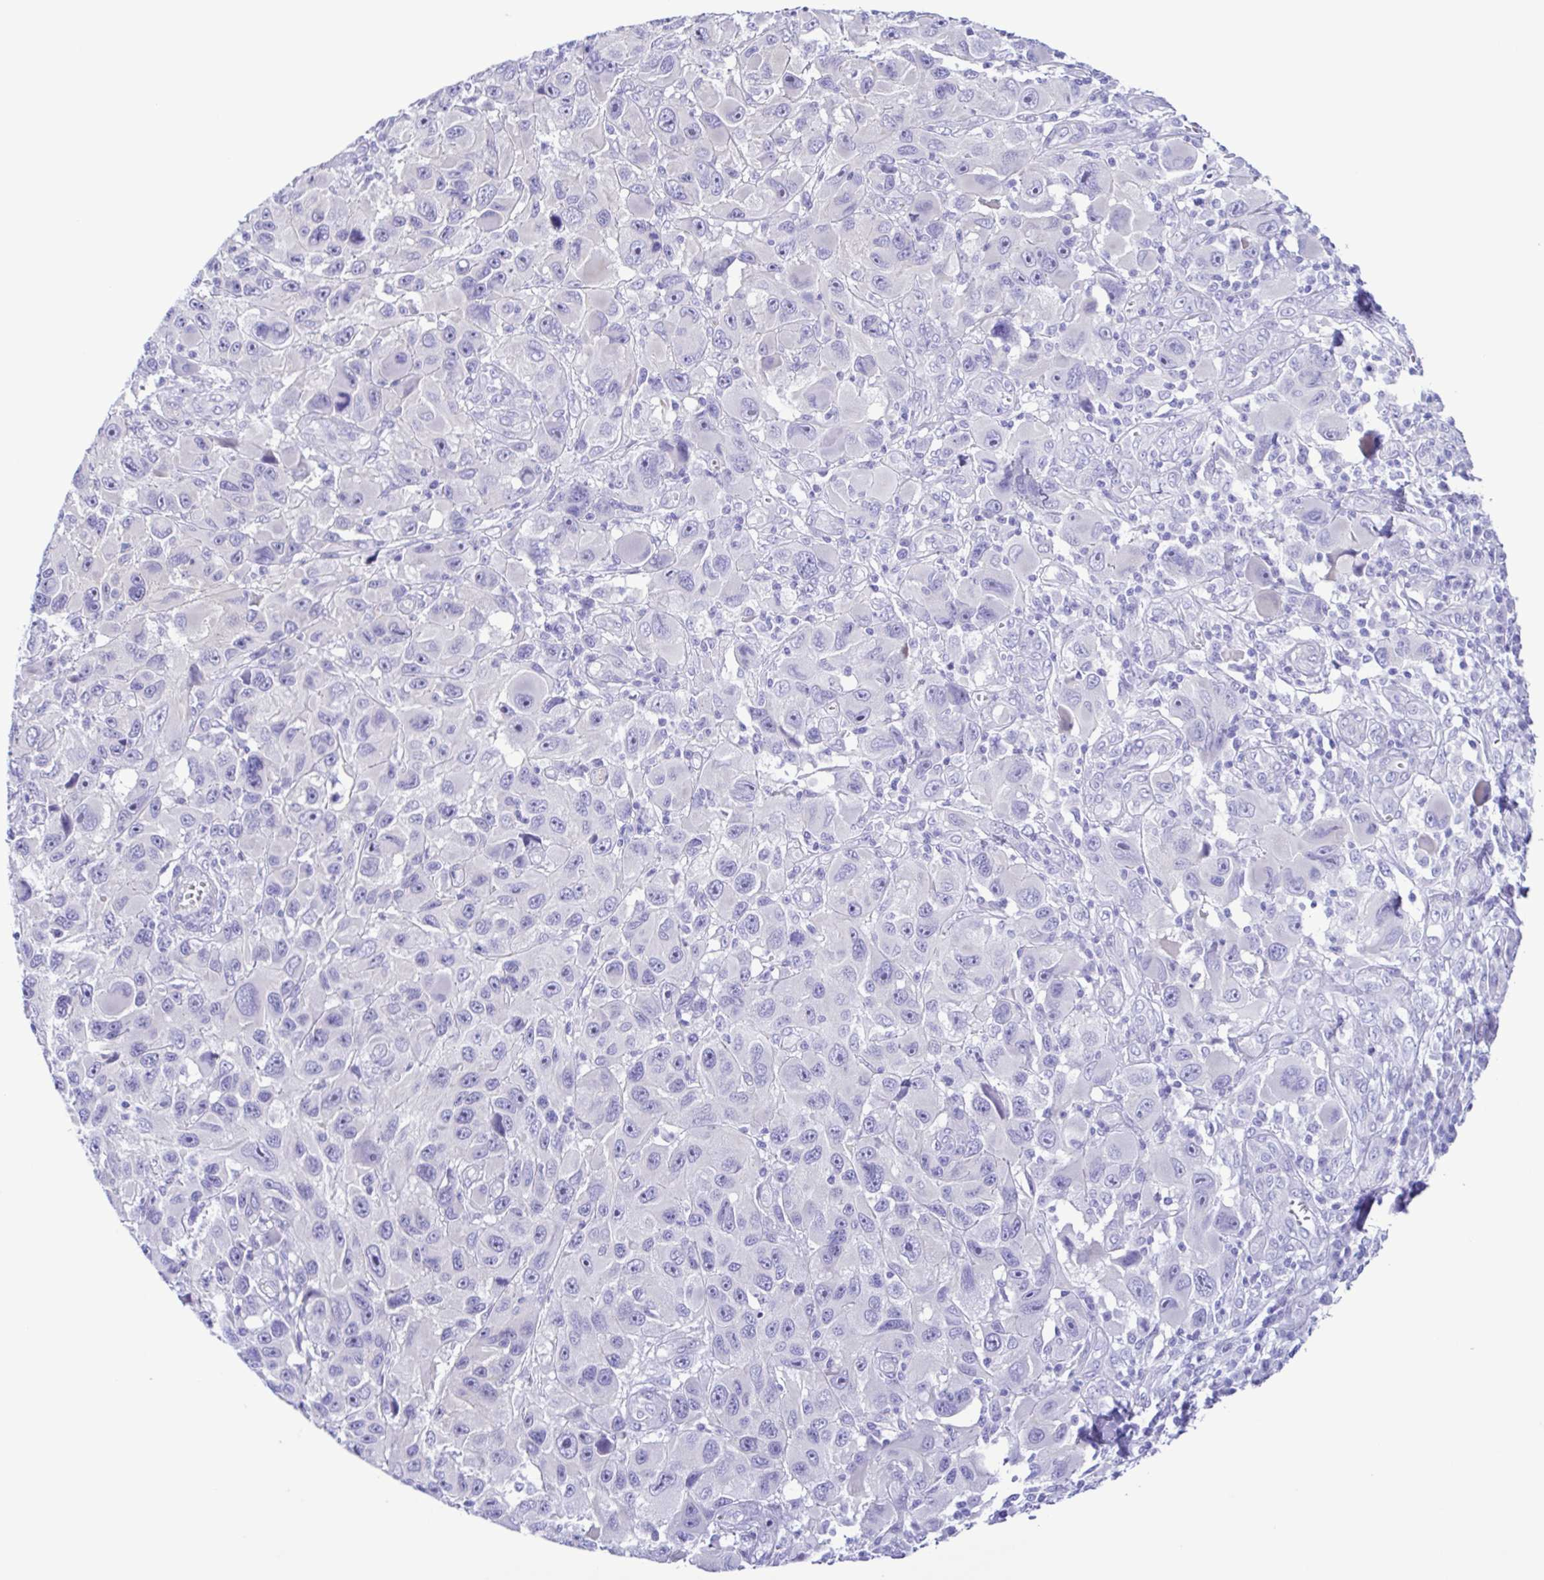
{"staining": {"intensity": "negative", "quantity": "none", "location": "none"}, "tissue": "melanoma", "cell_type": "Tumor cells", "image_type": "cancer", "snomed": [{"axis": "morphology", "description": "Malignant melanoma, NOS"}, {"axis": "topography", "description": "Skin"}], "caption": "A high-resolution histopathology image shows IHC staining of malignant melanoma, which demonstrates no significant positivity in tumor cells.", "gene": "CYP11A1", "patient": {"sex": "male", "age": 53}}